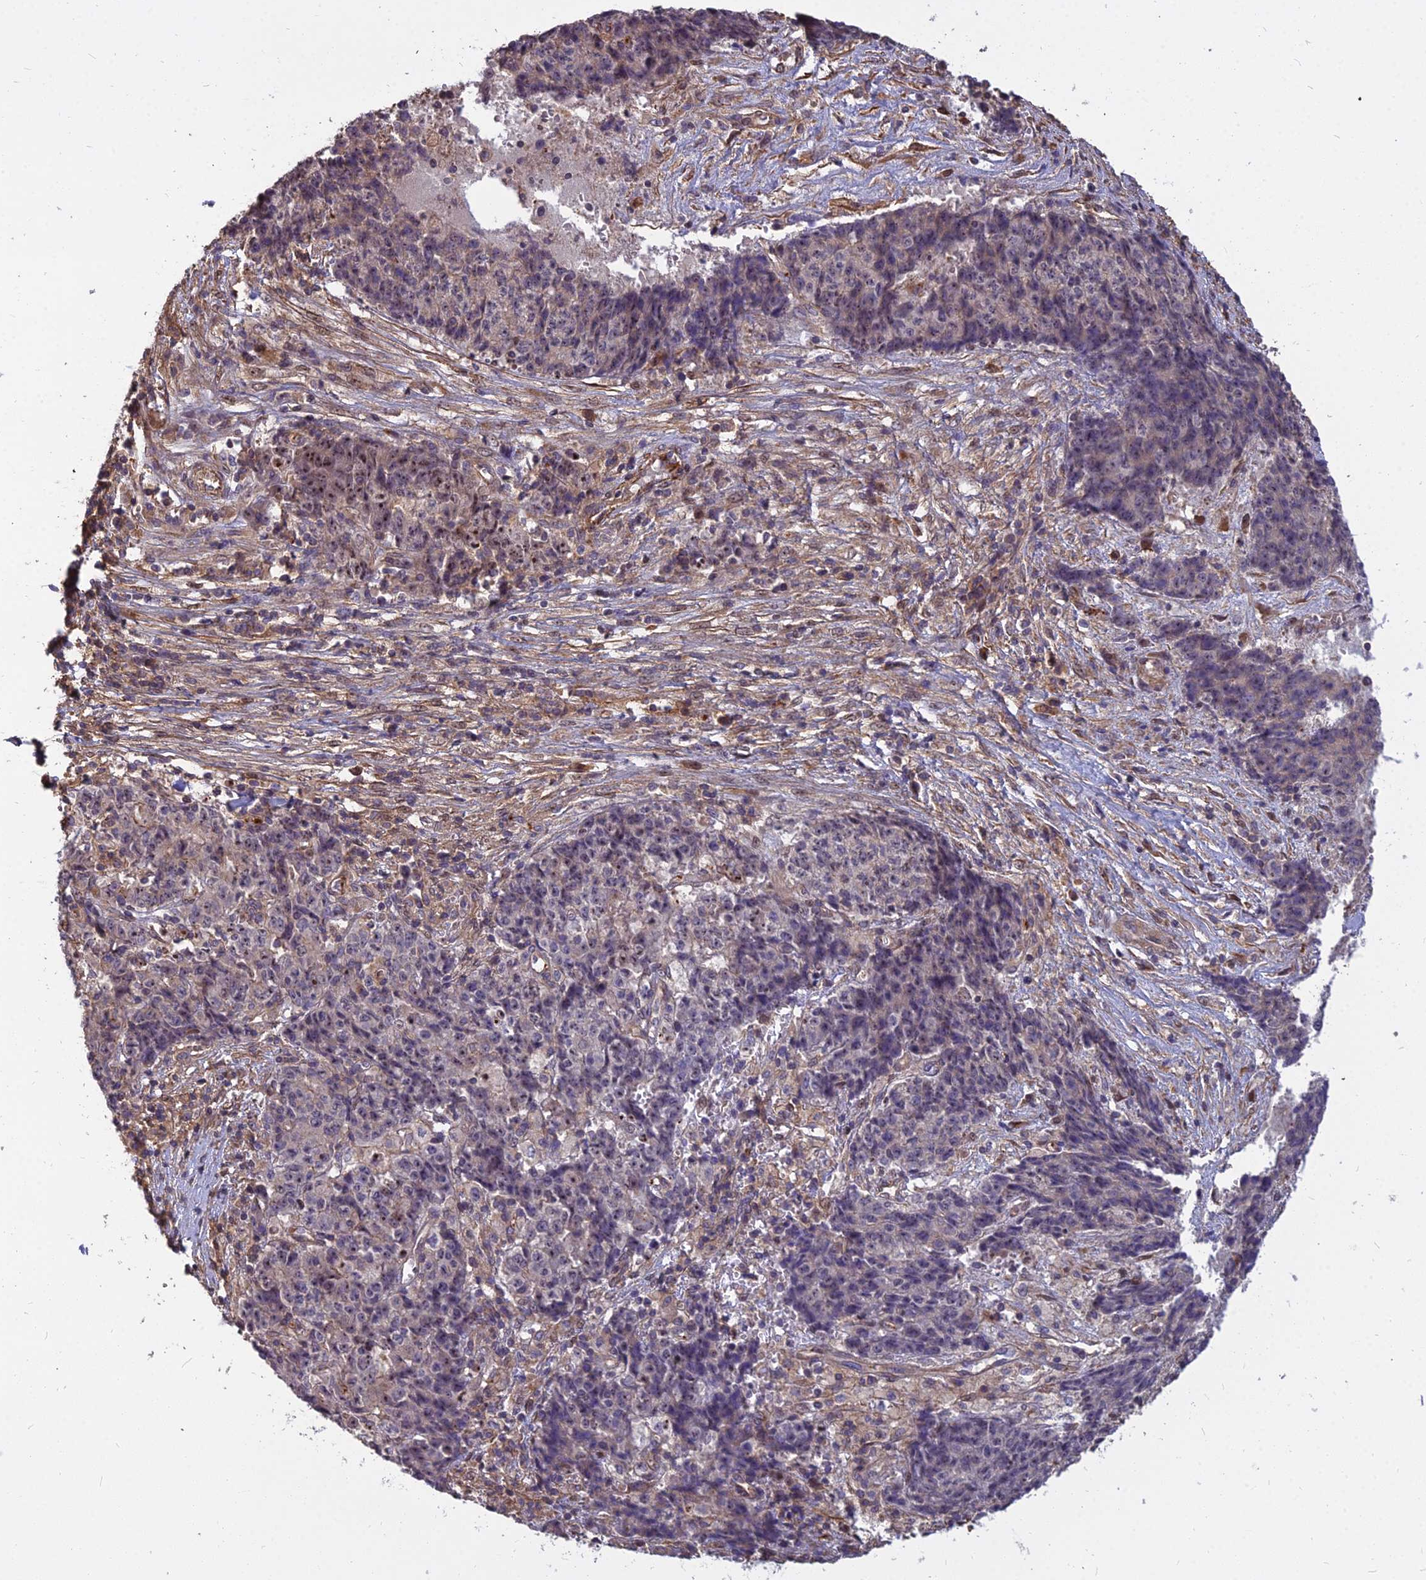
{"staining": {"intensity": "moderate", "quantity": "<25%", "location": "nuclear"}, "tissue": "ovarian cancer", "cell_type": "Tumor cells", "image_type": "cancer", "snomed": [{"axis": "morphology", "description": "Carcinoma, endometroid"}, {"axis": "topography", "description": "Ovary"}], "caption": "Brown immunohistochemical staining in ovarian cancer exhibits moderate nuclear positivity in about <25% of tumor cells. Immunohistochemistry (ihc) stains the protein of interest in brown and the nuclei are stained blue.", "gene": "TCEA3", "patient": {"sex": "female", "age": 42}}